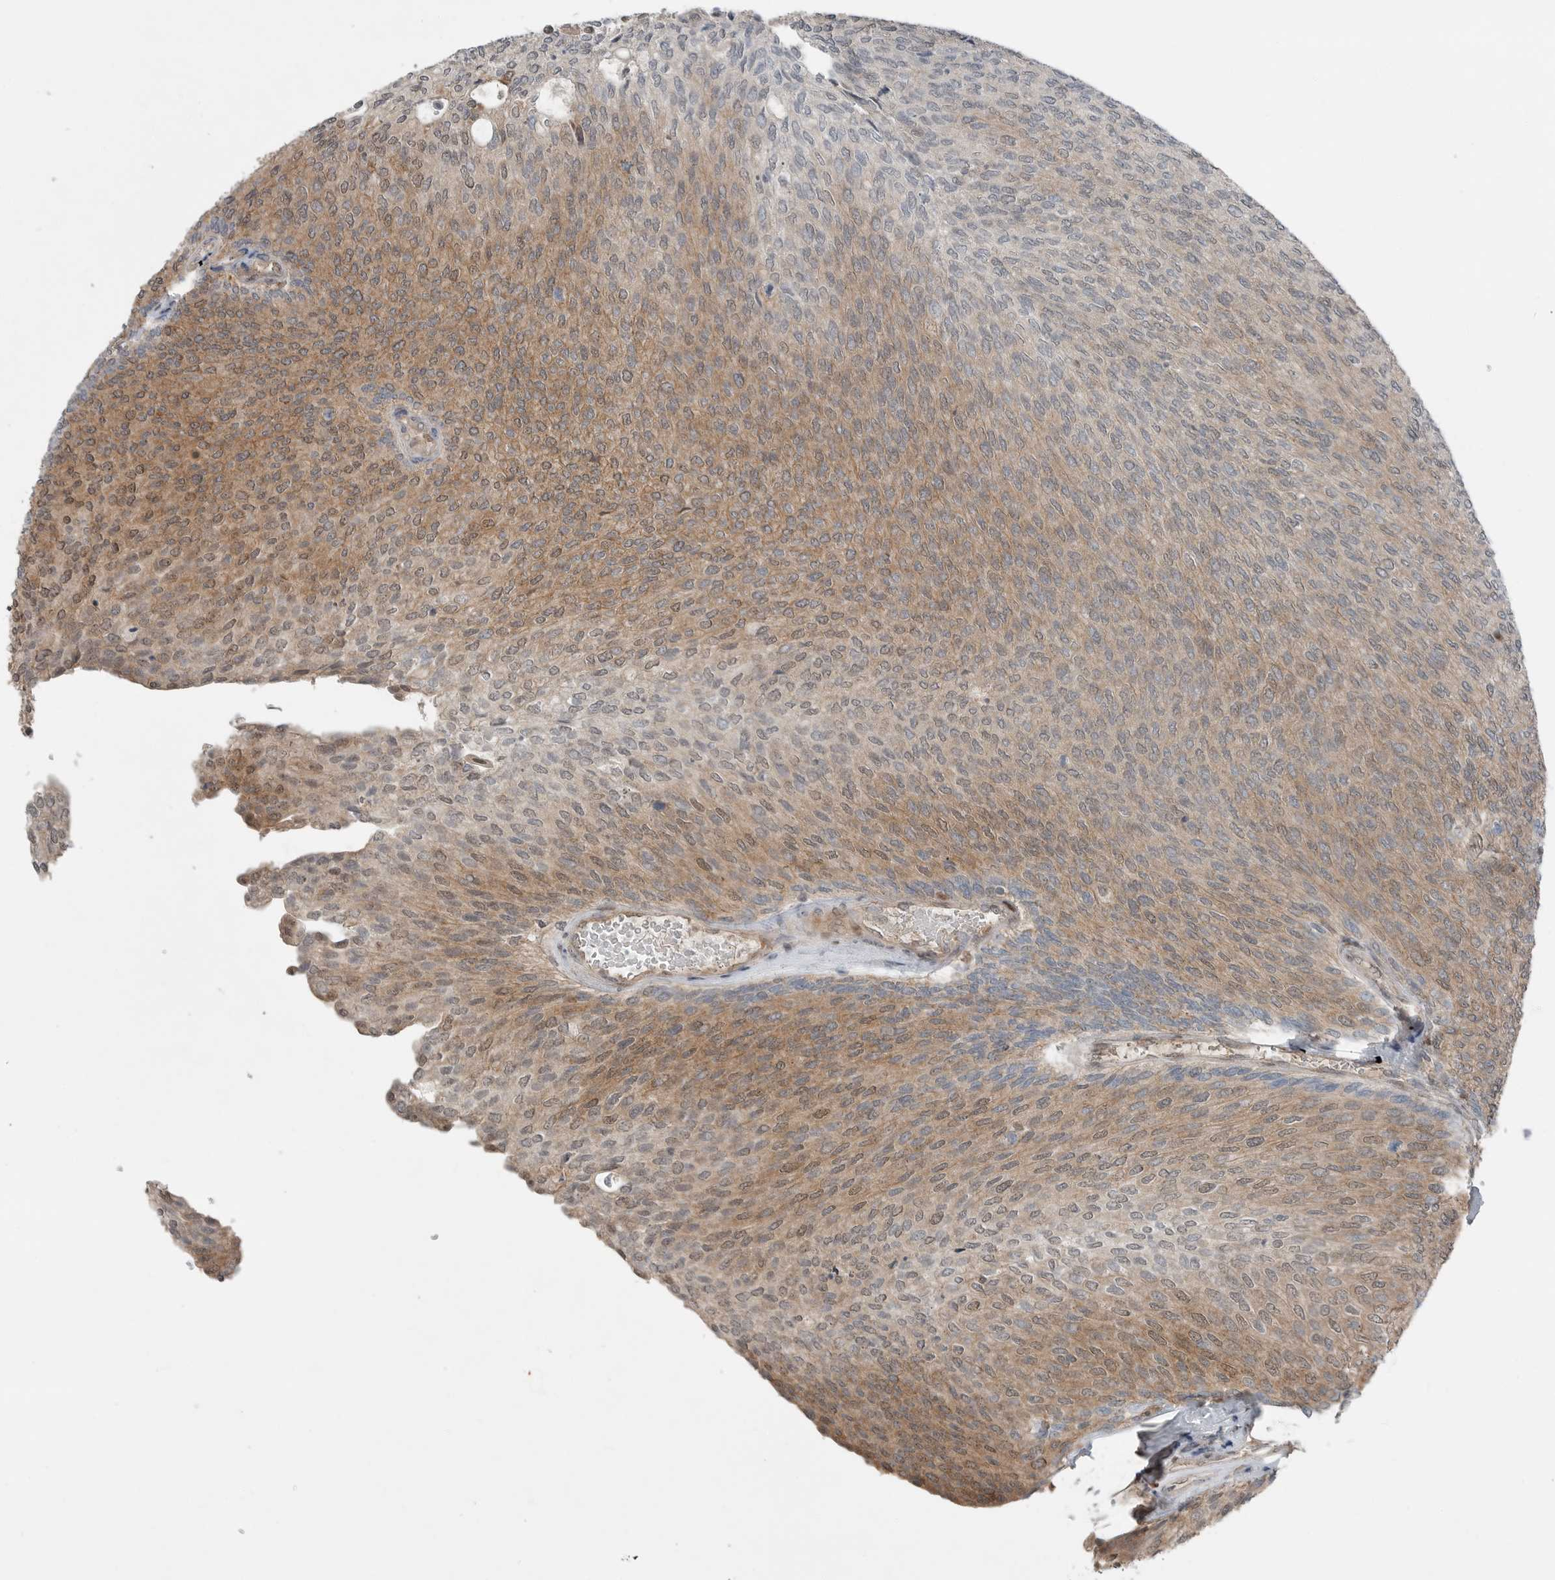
{"staining": {"intensity": "moderate", "quantity": ">75%", "location": "cytoplasmic/membranous,nuclear"}, "tissue": "urothelial cancer", "cell_type": "Tumor cells", "image_type": "cancer", "snomed": [{"axis": "morphology", "description": "Urothelial carcinoma, Low grade"}, {"axis": "topography", "description": "Urinary bladder"}], "caption": "Immunohistochemistry staining of low-grade urothelial carcinoma, which demonstrates medium levels of moderate cytoplasmic/membranous and nuclear positivity in about >75% of tumor cells indicating moderate cytoplasmic/membranous and nuclear protein expression. The staining was performed using DAB (brown) for protein detection and nuclei were counterstained in hematoxylin (blue).", "gene": "MFAP3L", "patient": {"sex": "female", "age": 79}}